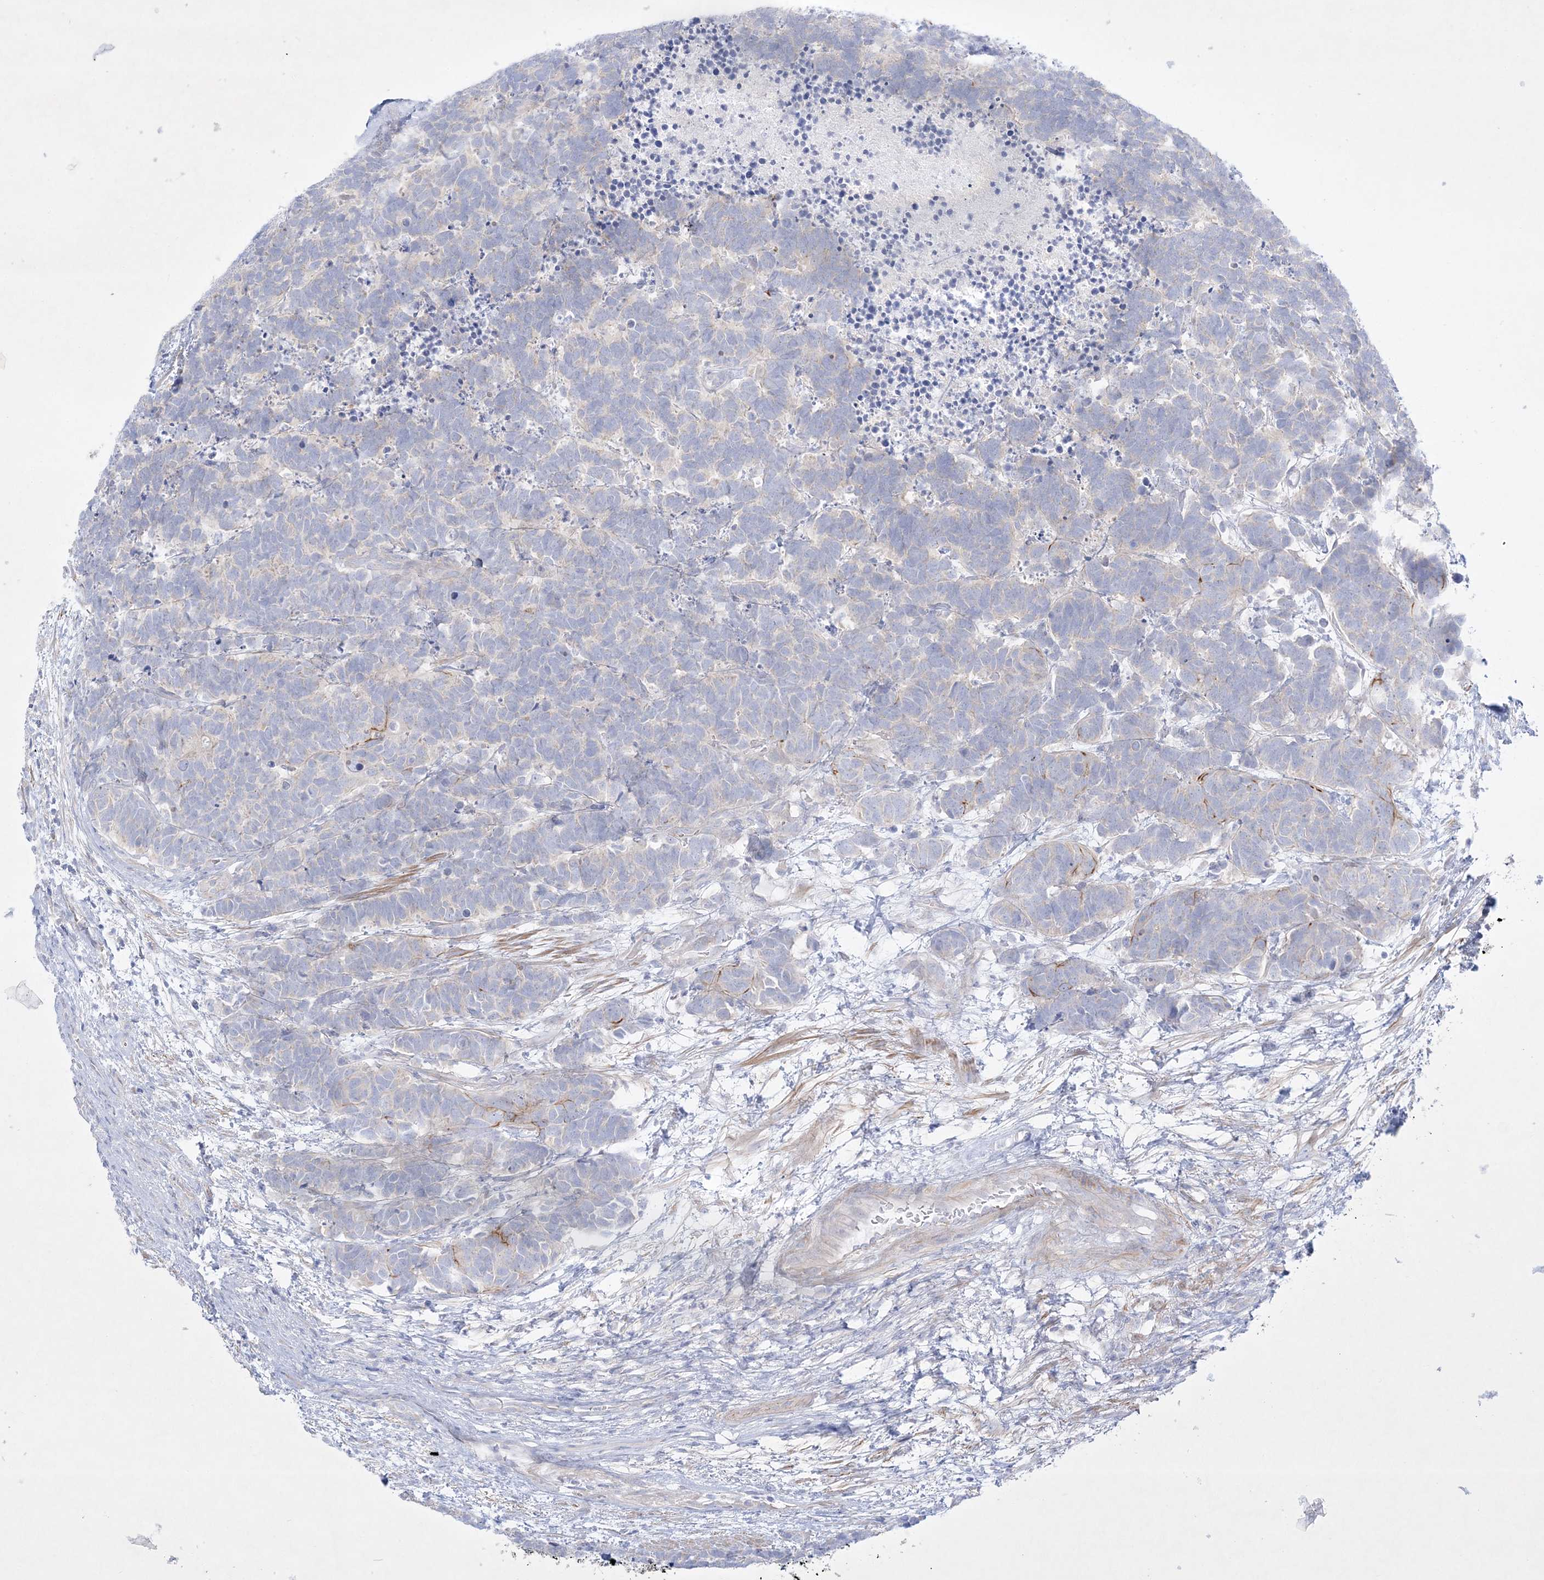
{"staining": {"intensity": "negative", "quantity": "none", "location": "none"}, "tissue": "carcinoid", "cell_type": "Tumor cells", "image_type": "cancer", "snomed": [{"axis": "morphology", "description": "Carcinoma, NOS"}, {"axis": "morphology", "description": "Carcinoid, malignant, NOS"}, {"axis": "topography", "description": "Urinary bladder"}], "caption": "Photomicrograph shows no protein staining in tumor cells of carcinoma tissue.", "gene": "FARSB", "patient": {"sex": "male", "age": 57}}